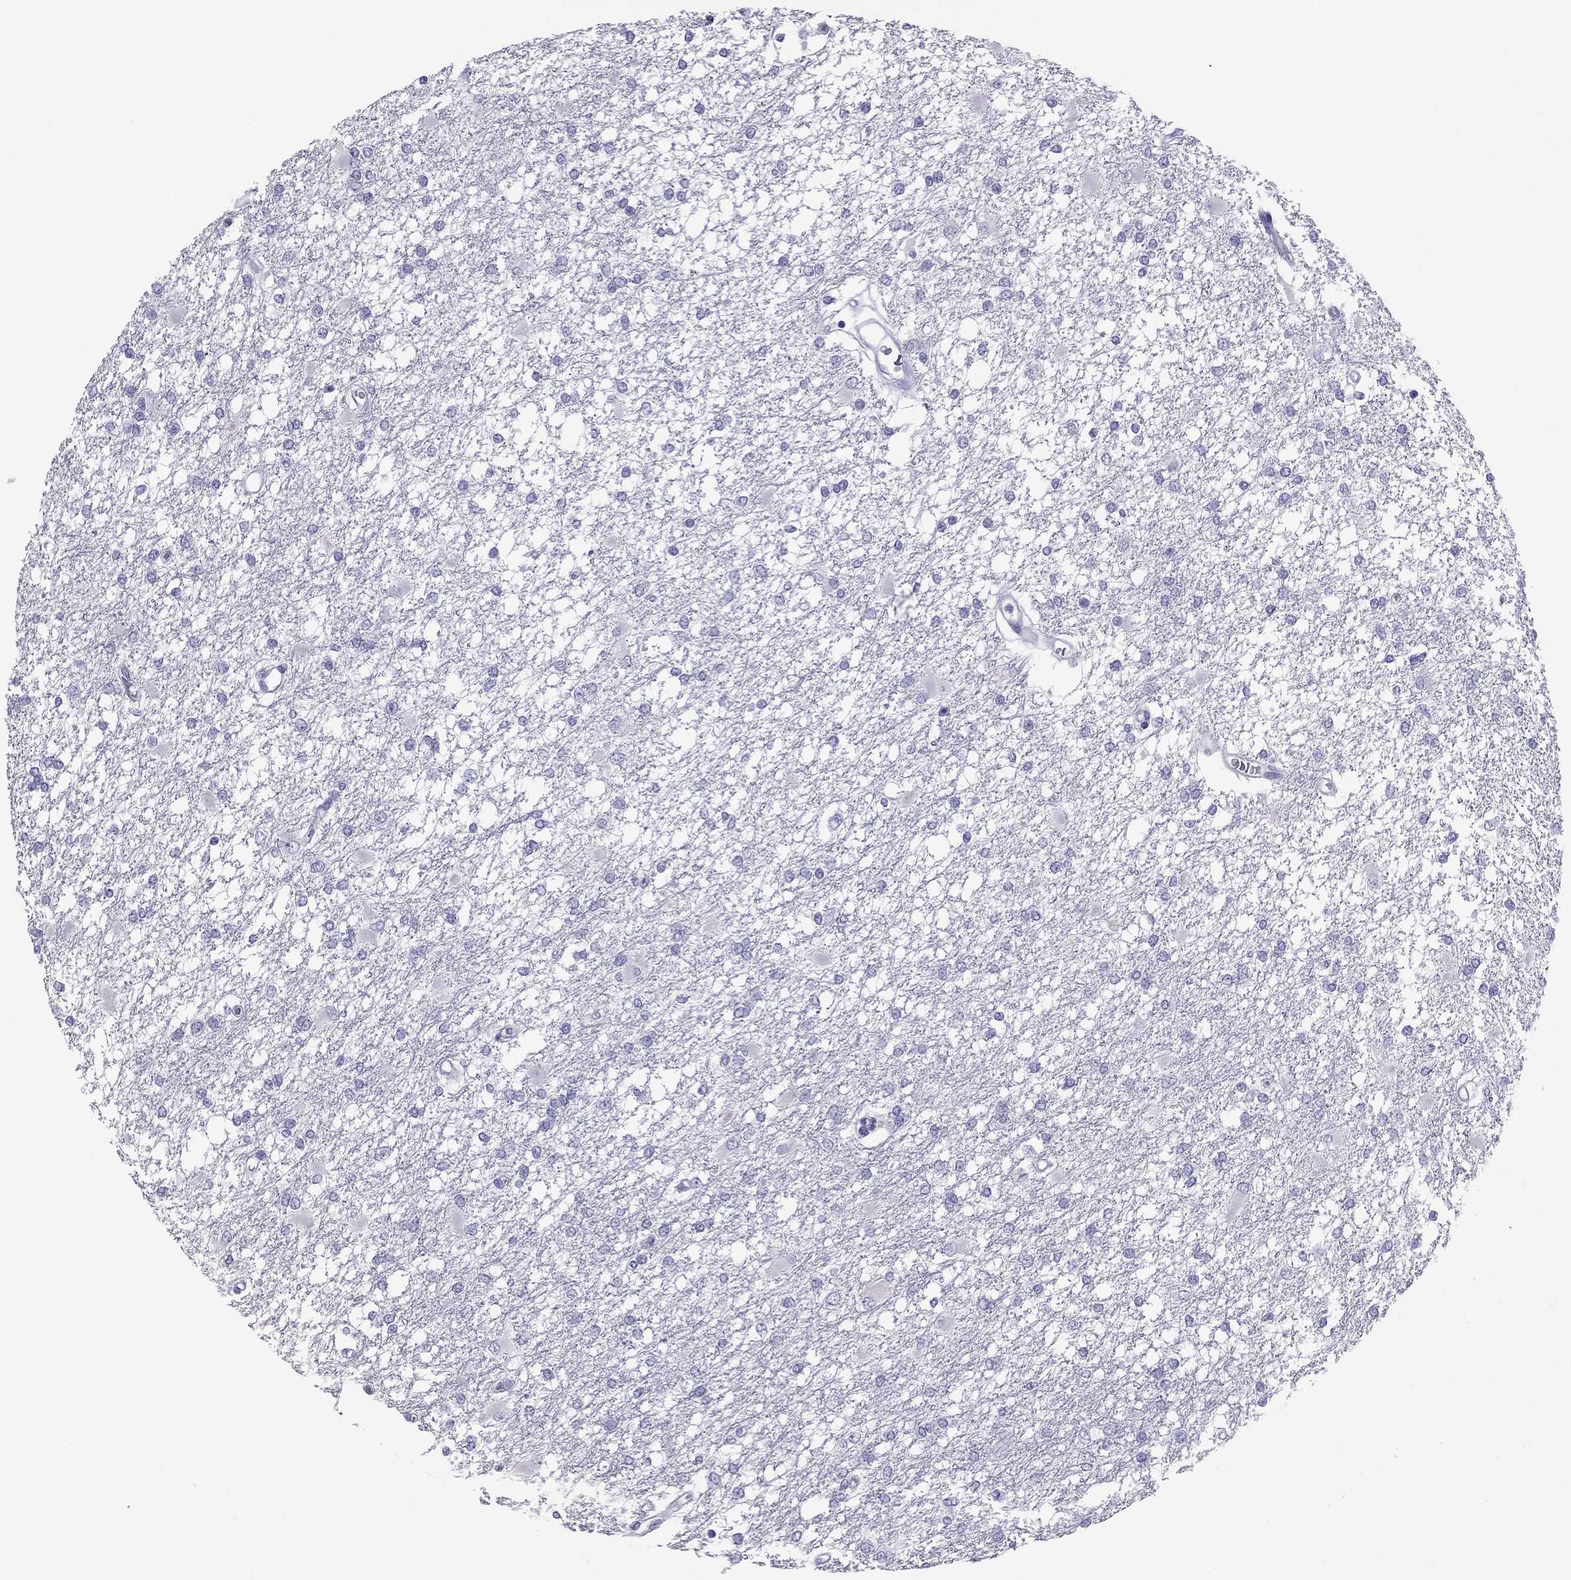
{"staining": {"intensity": "negative", "quantity": "none", "location": "none"}, "tissue": "glioma", "cell_type": "Tumor cells", "image_type": "cancer", "snomed": [{"axis": "morphology", "description": "Glioma, malignant, High grade"}, {"axis": "topography", "description": "Cerebral cortex"}], "caption": "This is an immunohistochemistry histopathology image of human malignant glioma (high-grade). There is no staining in tumor cells.", "gene": "TRPM3", "patient": {"sex": "male", "age": 79}}